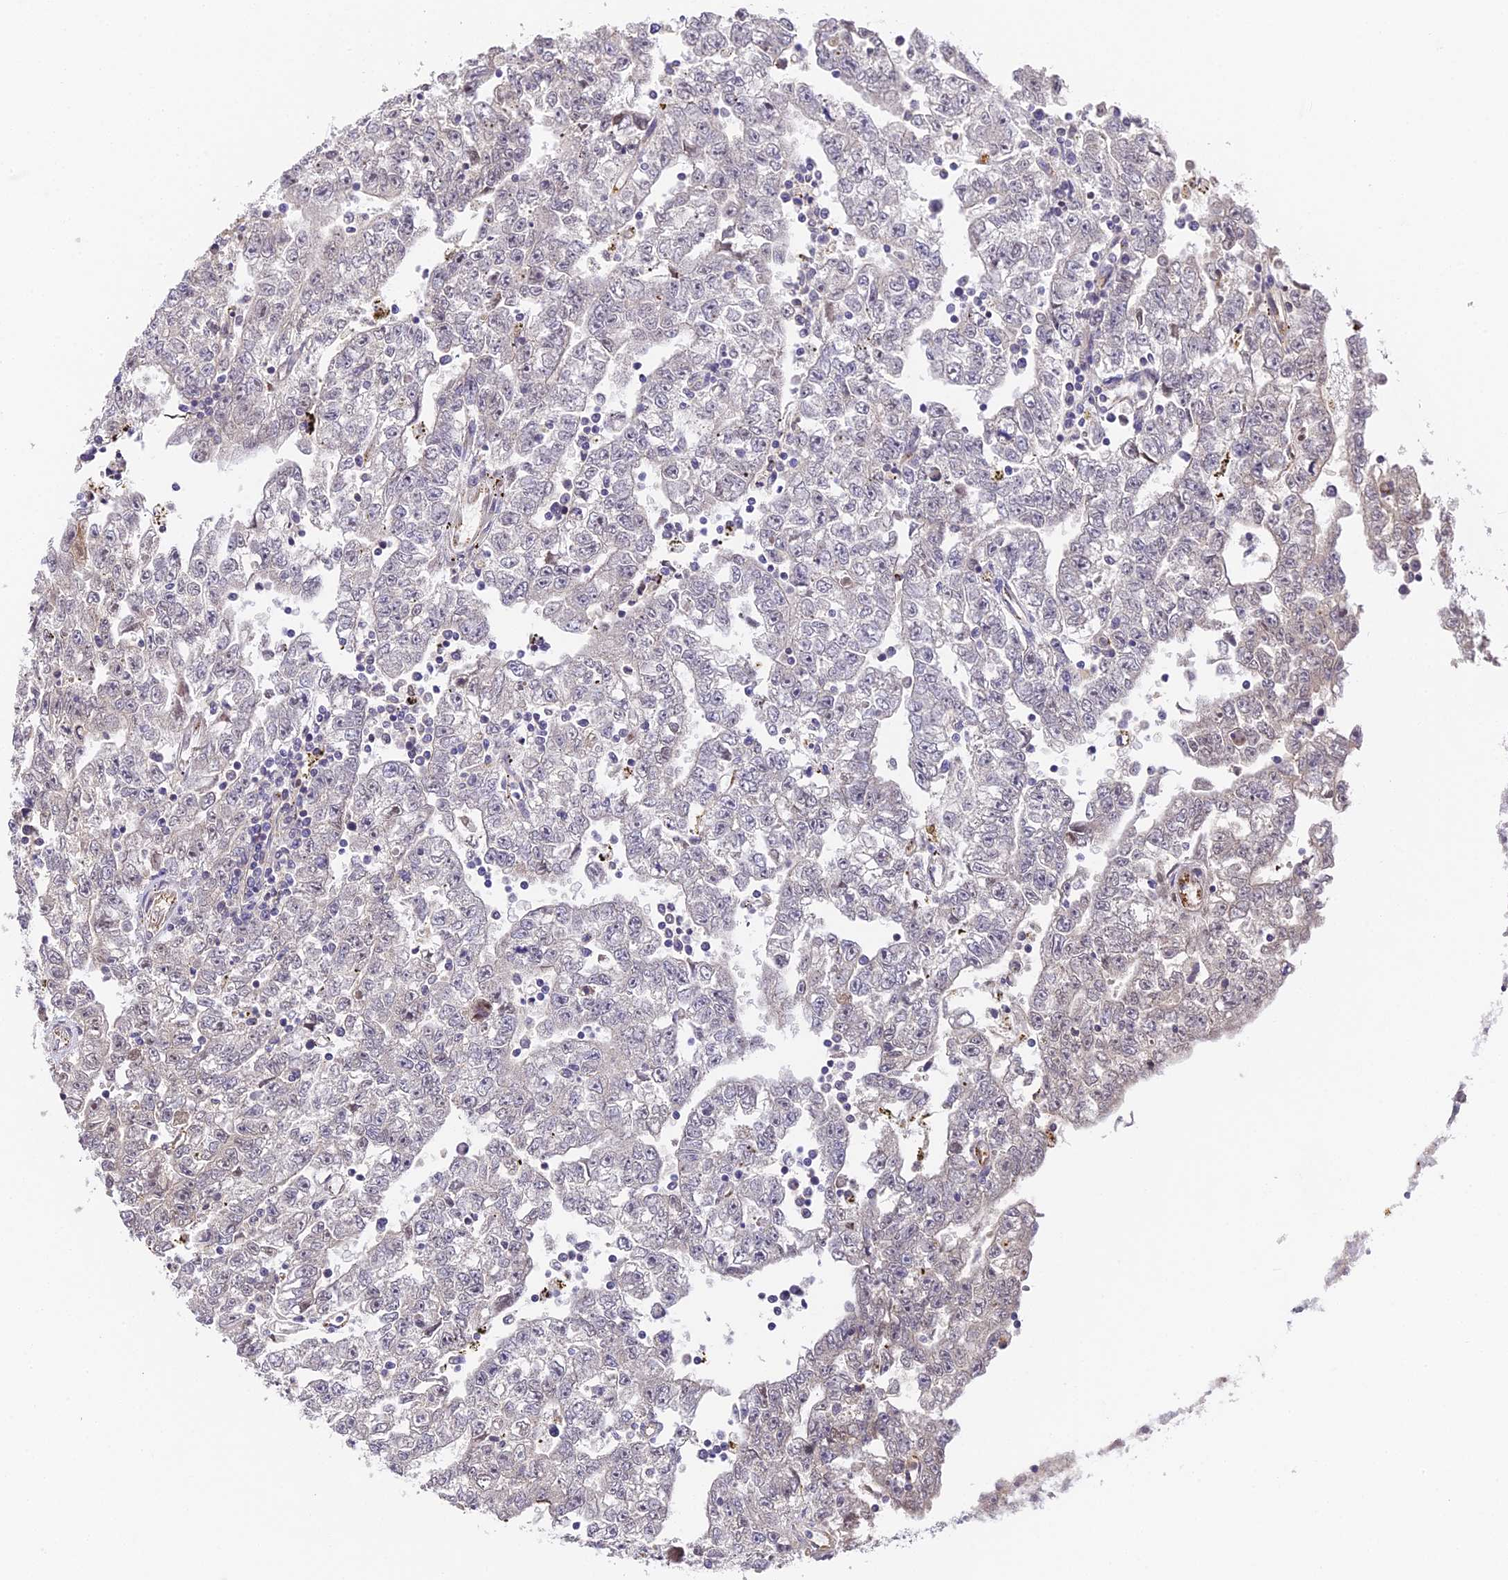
{"staining": {"intensity": "negative", "quantity": "none", "location": "none"}, "tissue": "testis cancer", "cell_type": "Tumor cells", "image_type": "cancer", "snomed": [{"axis": "morphology", "description": "Carcinoma, Embryonal, NOS"}, {"axis": "topography", "description": "Testis"}], "caption": "This is an immunohistochemistry photomicrograph of testis embryonal carcinoma. There is no positivity in tumor cells.", "gene": "DNAAF10", "patient": {"sex": "male", "age": 25}}